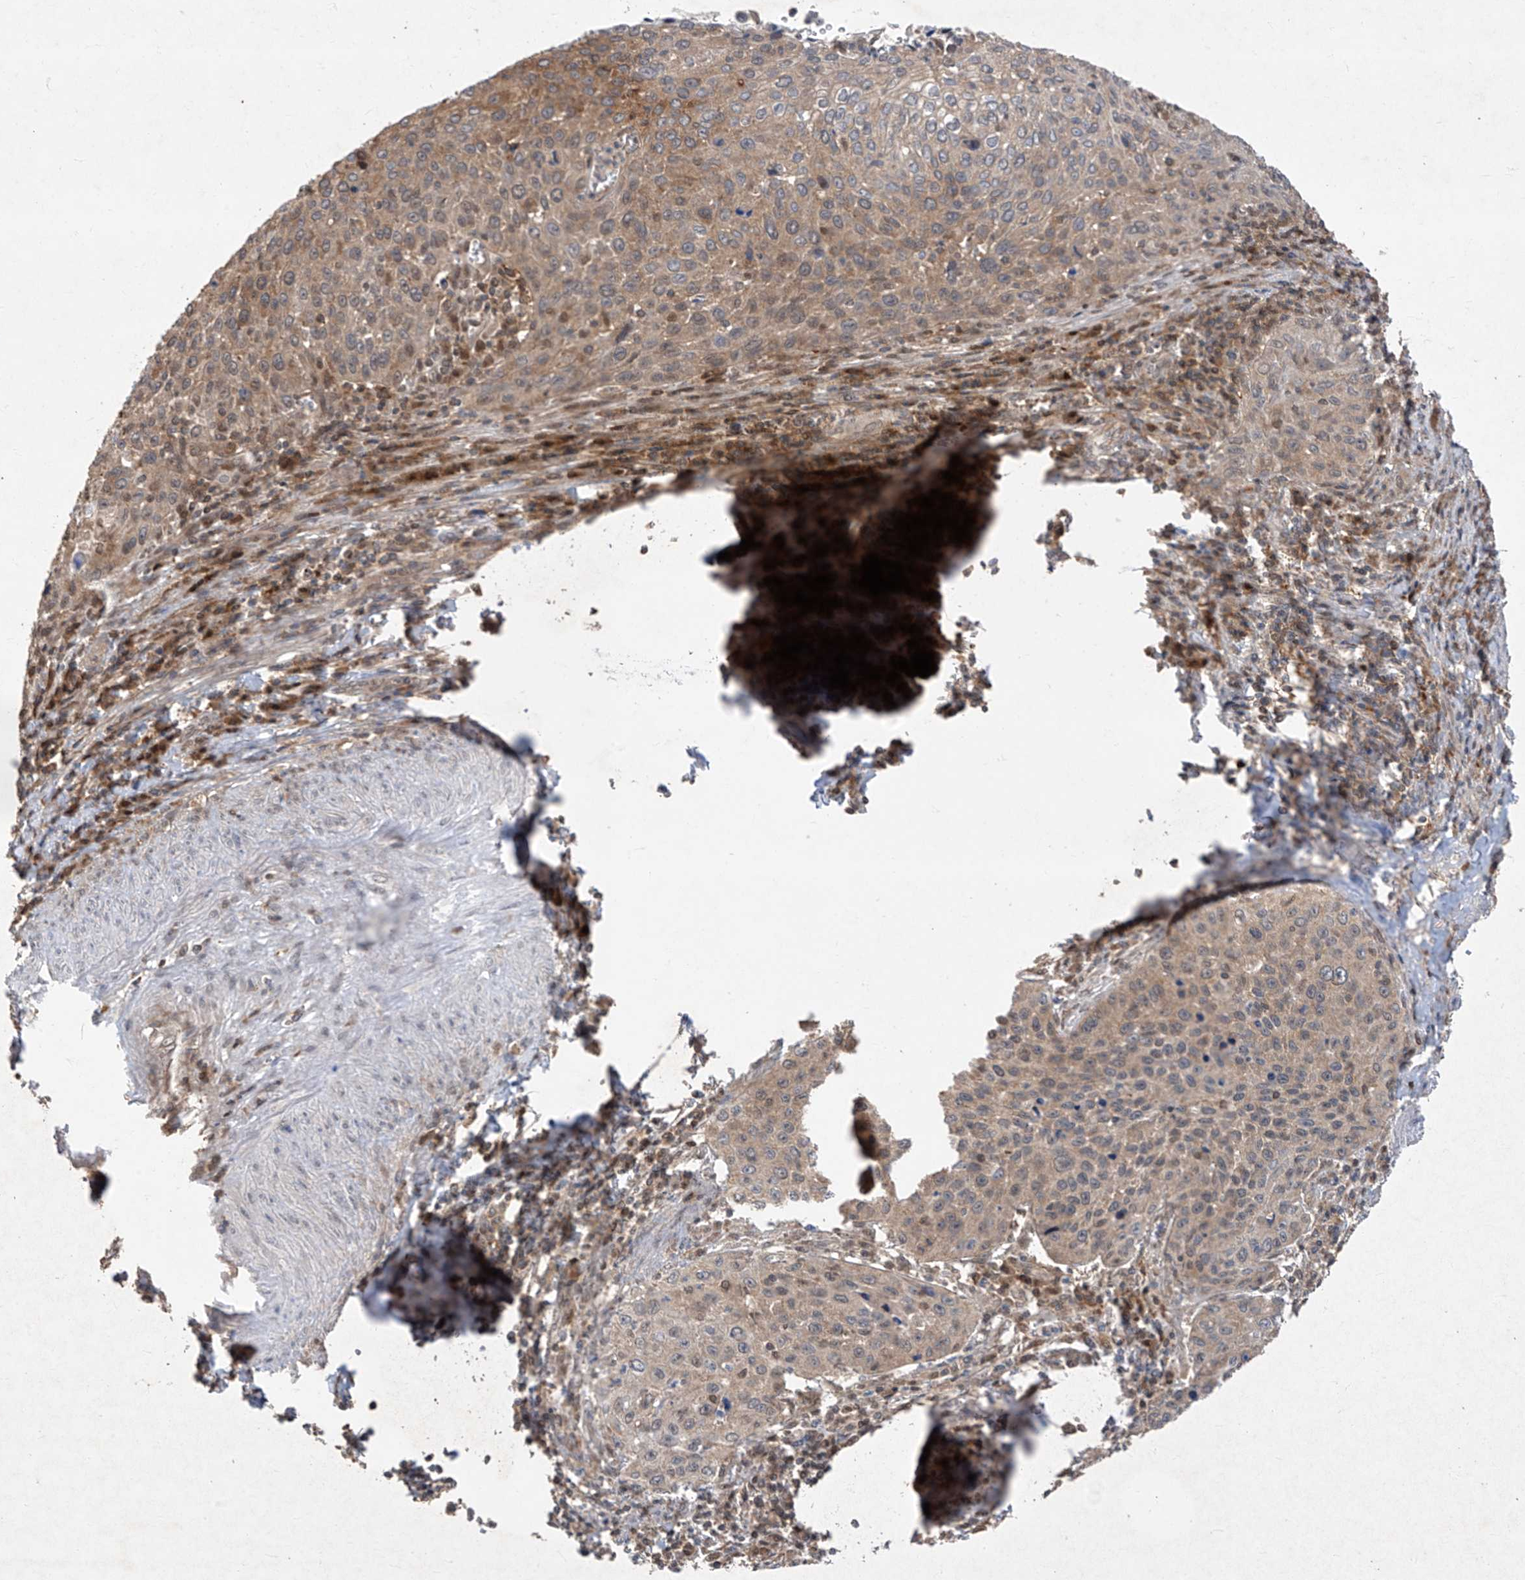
{"staining": {"intensity": "moderate", "quantity": "25%-75%", "location": "cytoplasmic/membranous"}, "tissue": "cervical cancer", "cell_type": "Tumor cells", "image_type": "cancer", "snomed": [{"axis": "morphology", "description": "Squamous cell carcinoma, NOS"}, {"axis": "topography", "description": "Cervix"}], "caption": "Protein expression analysis of human squamous cell carcinoma (cervical) reveals moderate cytoplasmic/membranous positivity in about 25%-75% of tumor cells.", "gene": "ZNF358", "patient": {"sex": "female", "age": 32}}